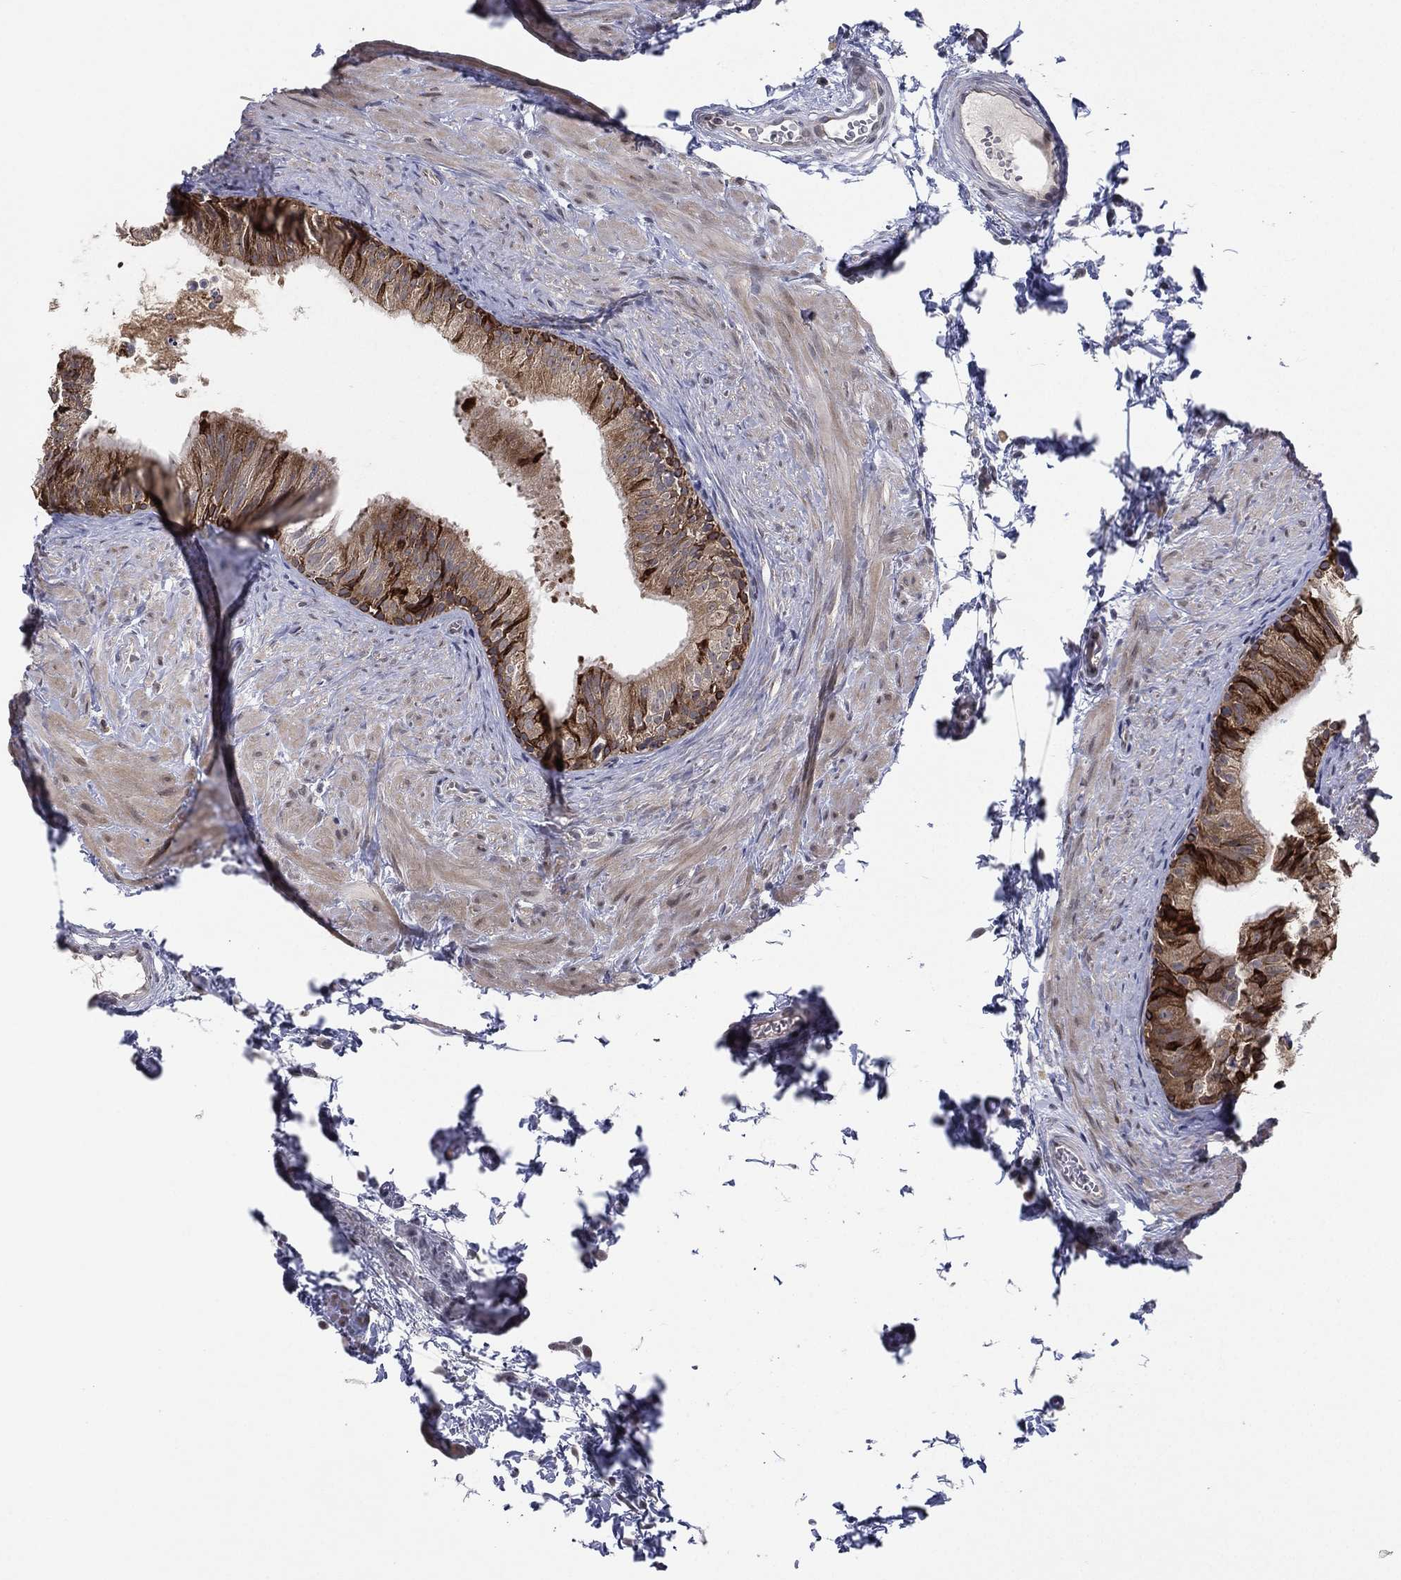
{"staining": {"intensity": "strong", "quantity": ">75%", "location": "cytoplasmic/membranous"}, "tissue": "epididymis", "cell_type": "Glandular cells", "image_type": "normal", "snomed": [{"axis": "morphology", "description": "Normal tissue, NOS"}, {"axis": "topography", "description": "Epididymis"}], "caption": "Glandular cells reveal high levels of strong cytoplasmic/membranous positivity in approximately >75% of cells in normal epididymis.", "gene": "KAT14", "patient": {"sex": "male", "age": 22}}